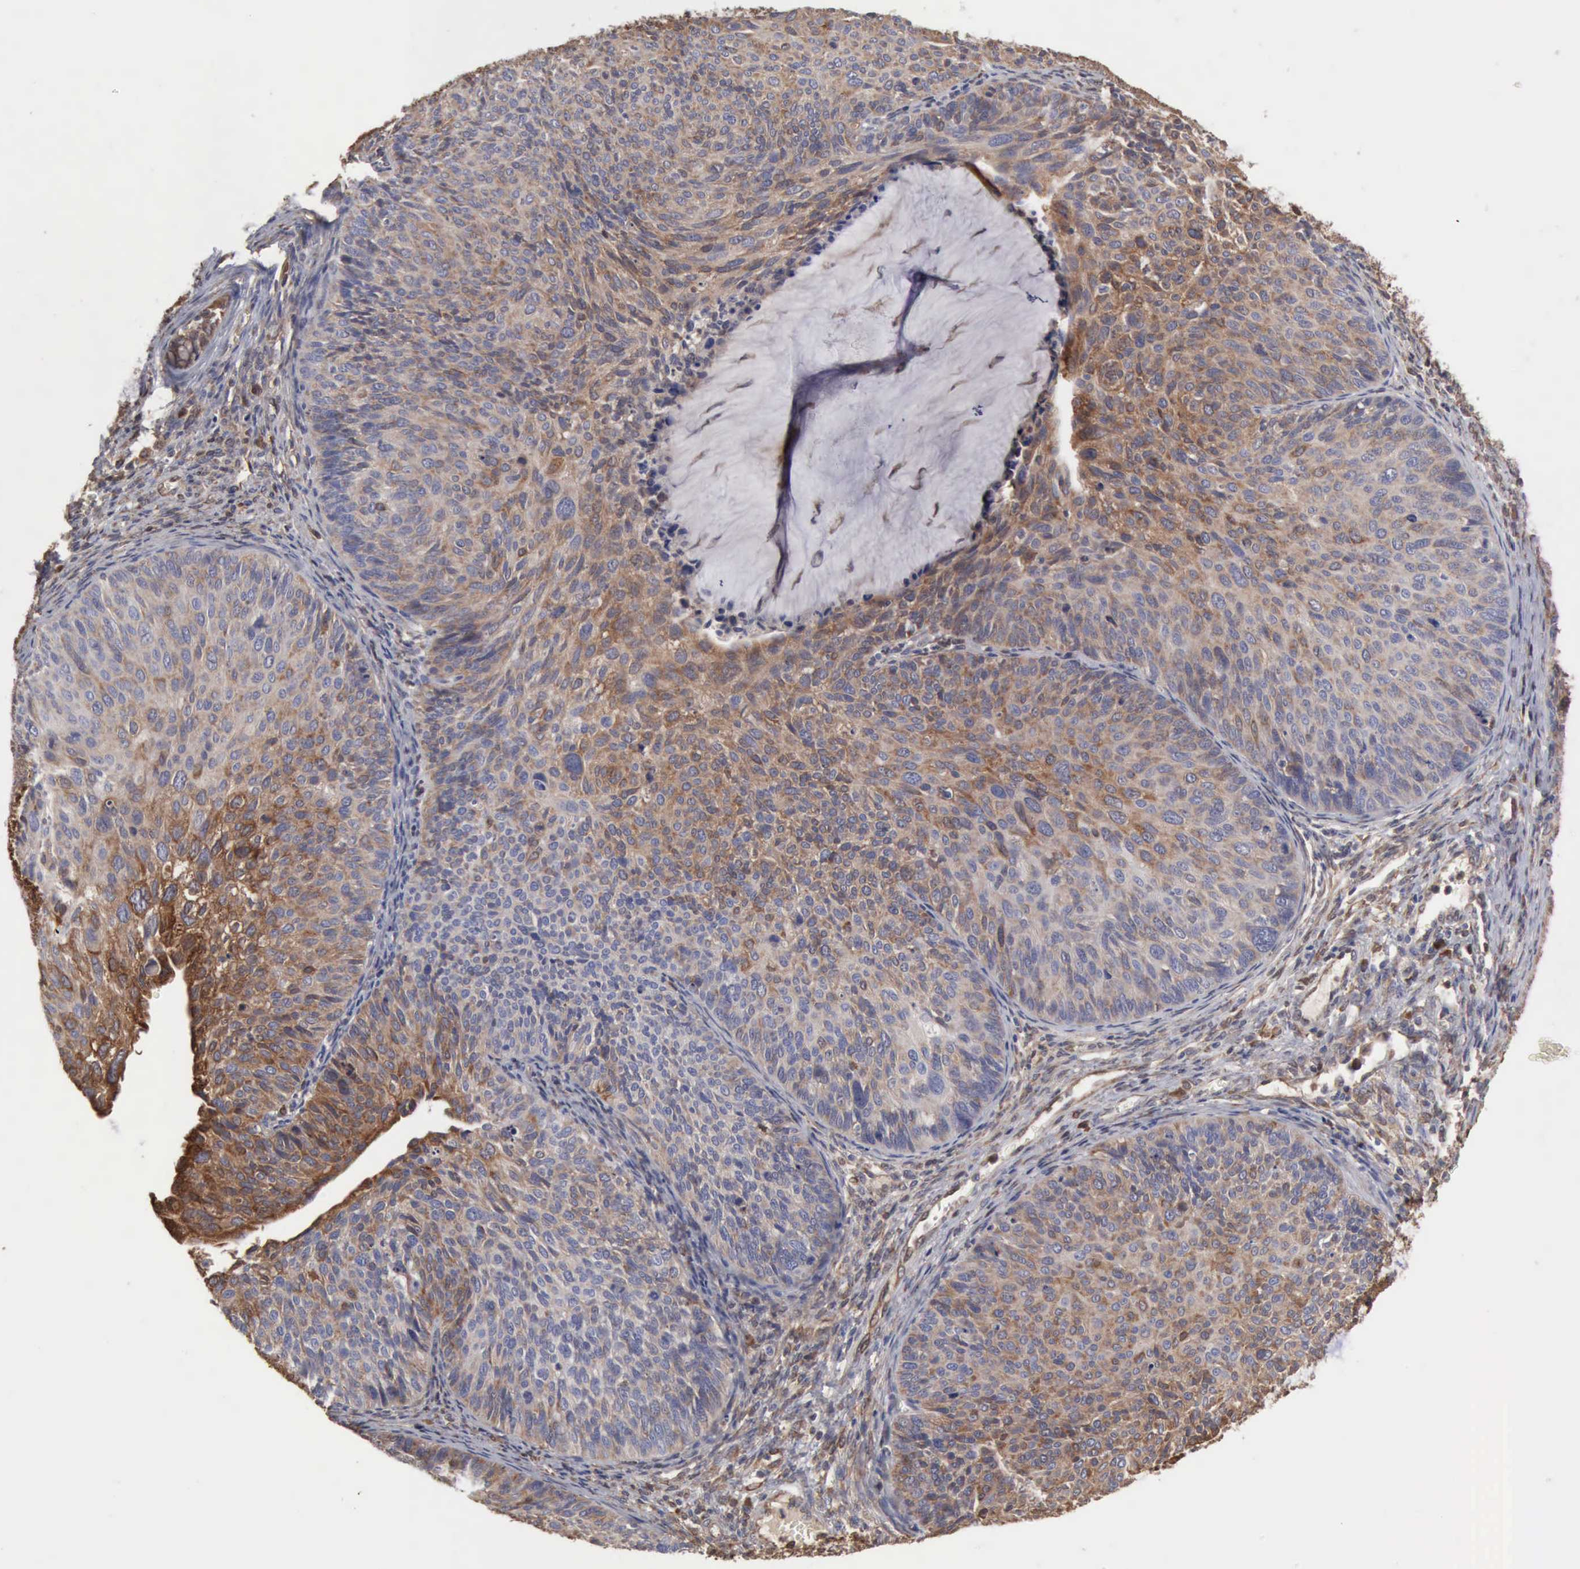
{"staining": {"intensity": "moderate", "quantity": ">75%", "location": "cytoplasmic/membranous"}, "tissue": "cervical cancer", "cell_type": "Tumor cells", "image_type": "cancer", "snomed": [{"axis": "morphology", "description": "Squamous cell carcinoma, NOS"}, {"axis": "topography", "description": "Cervix"}], "caption": "DAB immunohistochemical staining of human cervical cancer reveals moderate cytoplasmic/membranous protein expression in approximately >75% of tumor cells. (brown staining indicates protein expression, while blue staining denotes nuclei).", "gene": "APOL2", "patient": {"sex": "female", "age": 36}}